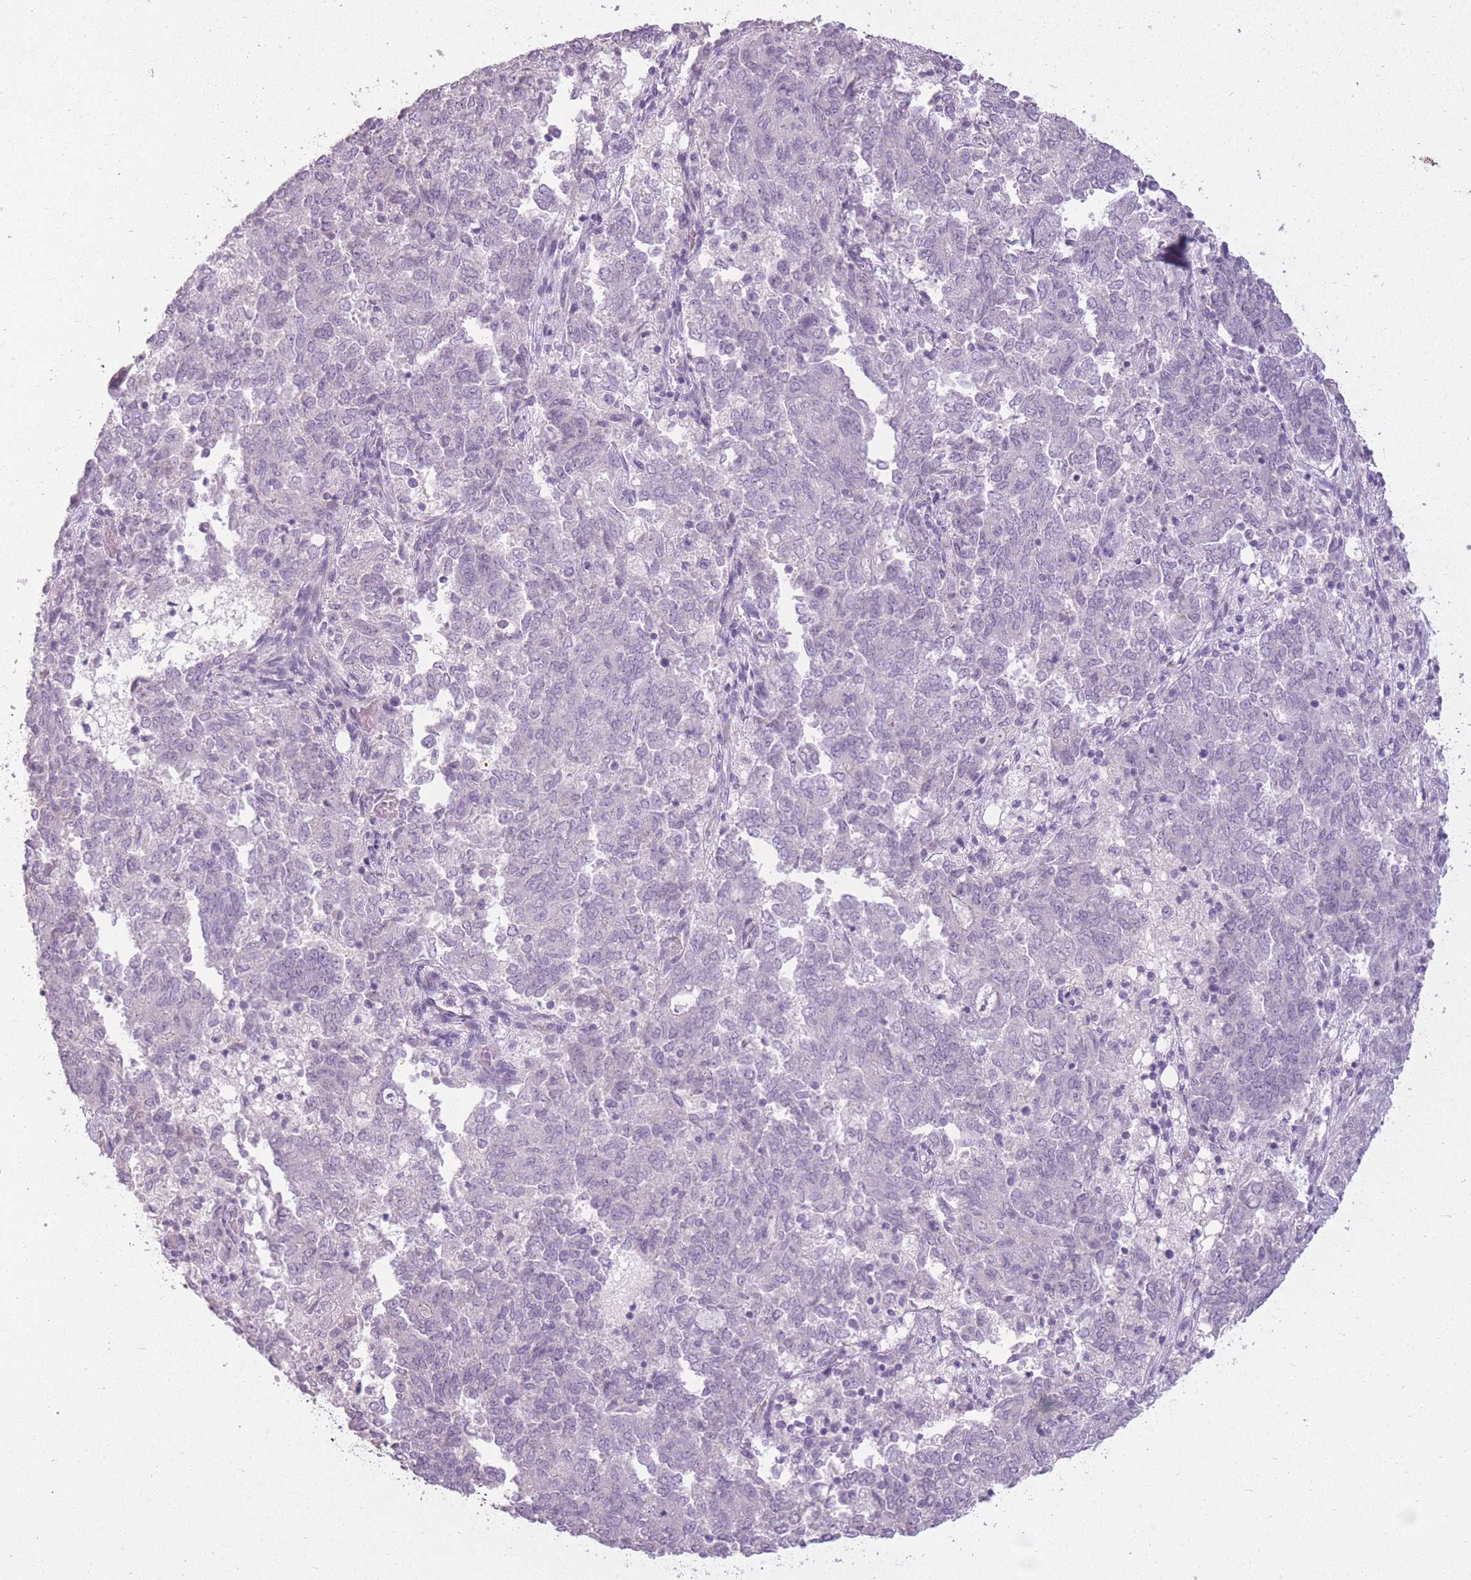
{"staining": {"intensity": "negative", "quantity": "none", "location": "none"}, "tissue": "endometrial cancer", "cell_type": "Tumor cells", "image_type": "cancer", "snomed": [{"axis": "morphology", "description": "Adenocarcinoma, NOS"}, {"axis": "topography", "description": "Endometrium"}], "caption": "Tumor cells show no significant protein expression in endometrial cancer. The staining is performed using DAB brown chromogen with nuclei counter-stained in using hematoxylin.", "gene": "ZBTB24", "patient": {"sex": "female", "age": 80}}